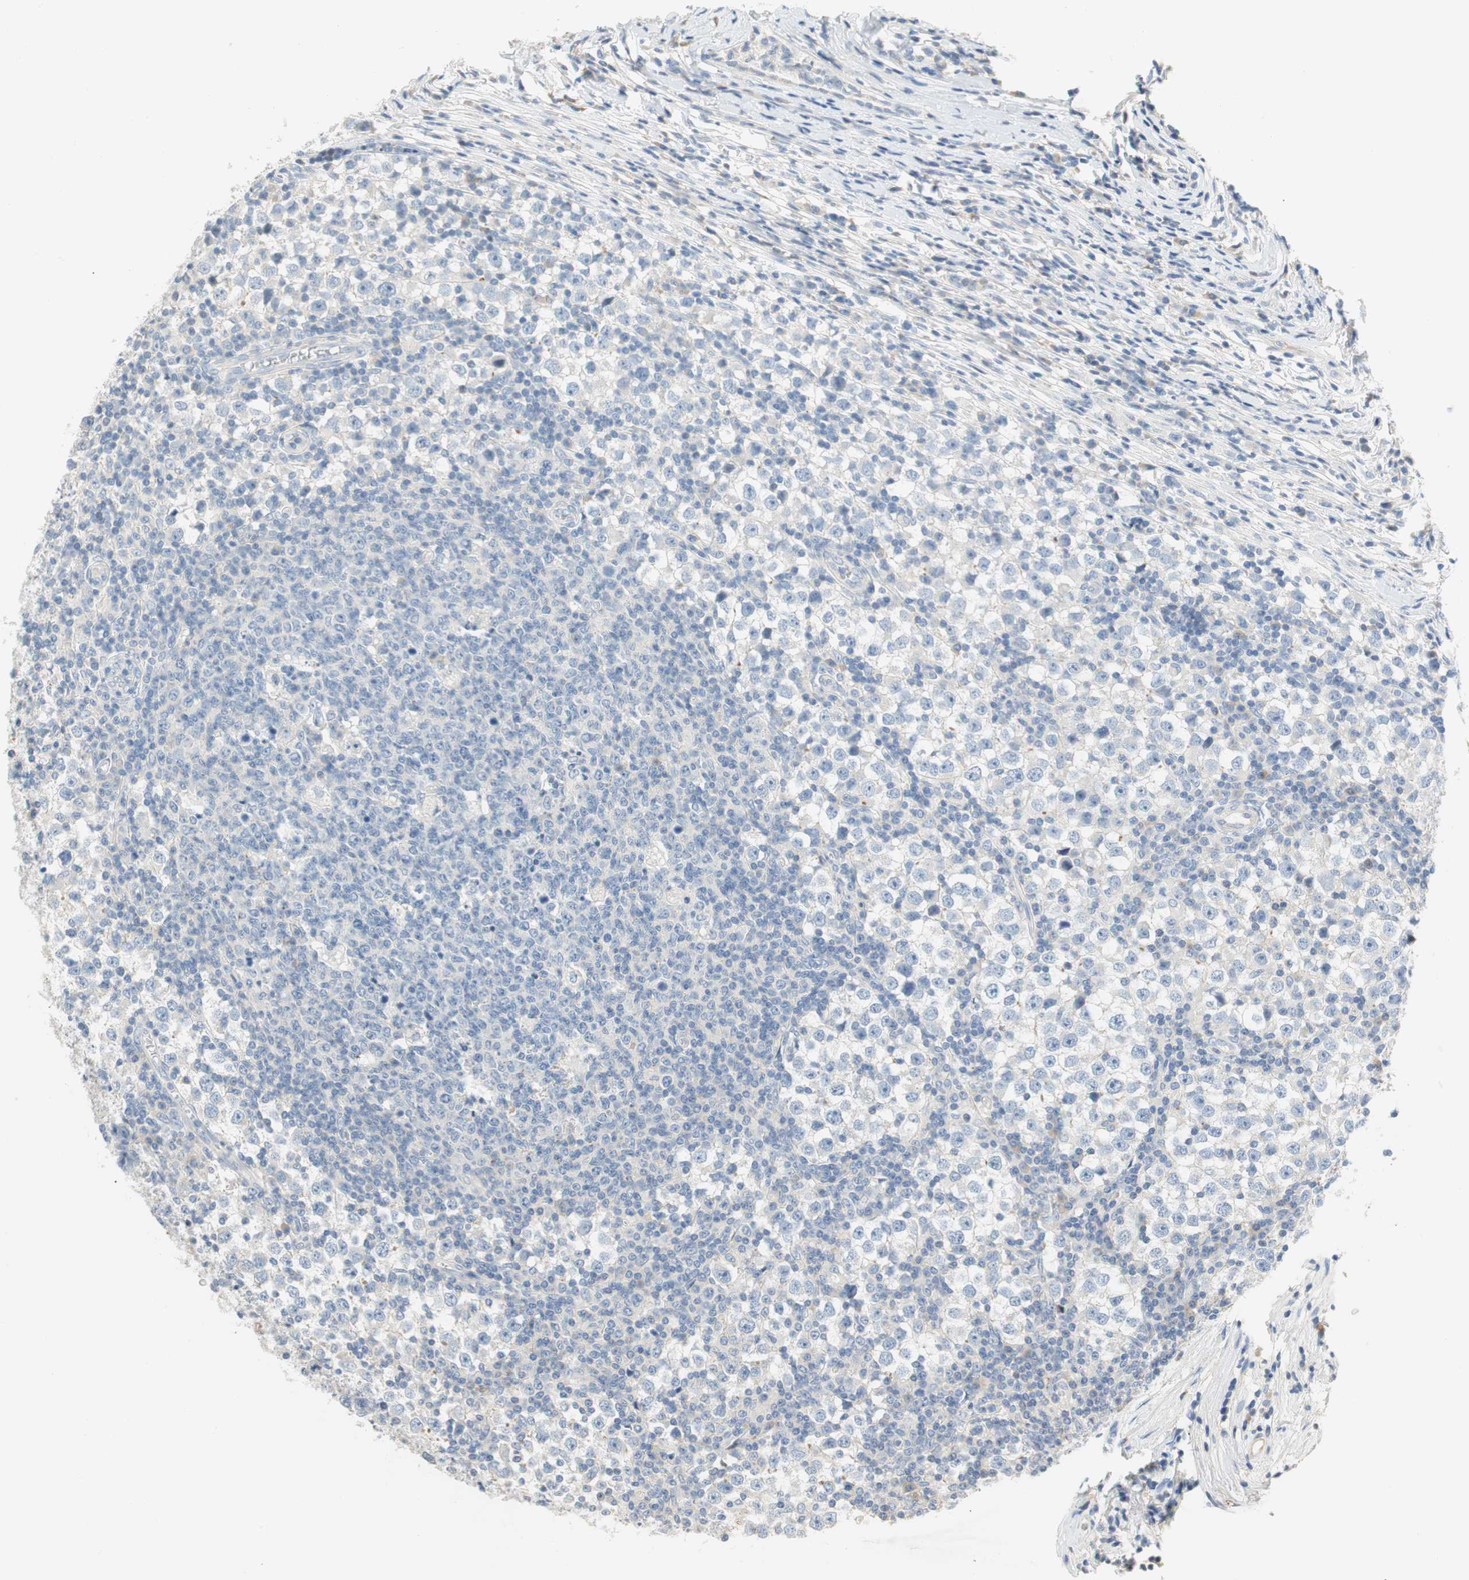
{"staining": {"intensity": "negative", "quantity": "none", "location": "none"}, "tissue": "testis cancer", "cell_type": "Tumor cells", "image_type": "cancer", "snomed": [{"axis": "morphology", "description": "Seminoma, NOS"}, {"axis": "topography", "description": "Testis"}], "caption": "Immunohistochemistry photomicrograph of testis cancer (seminoma) stained for a protein (brown), which reveals no positivity in tumor cells.", "gene": "CCM2L", "patient": {"sex": "male", "age": 65}}